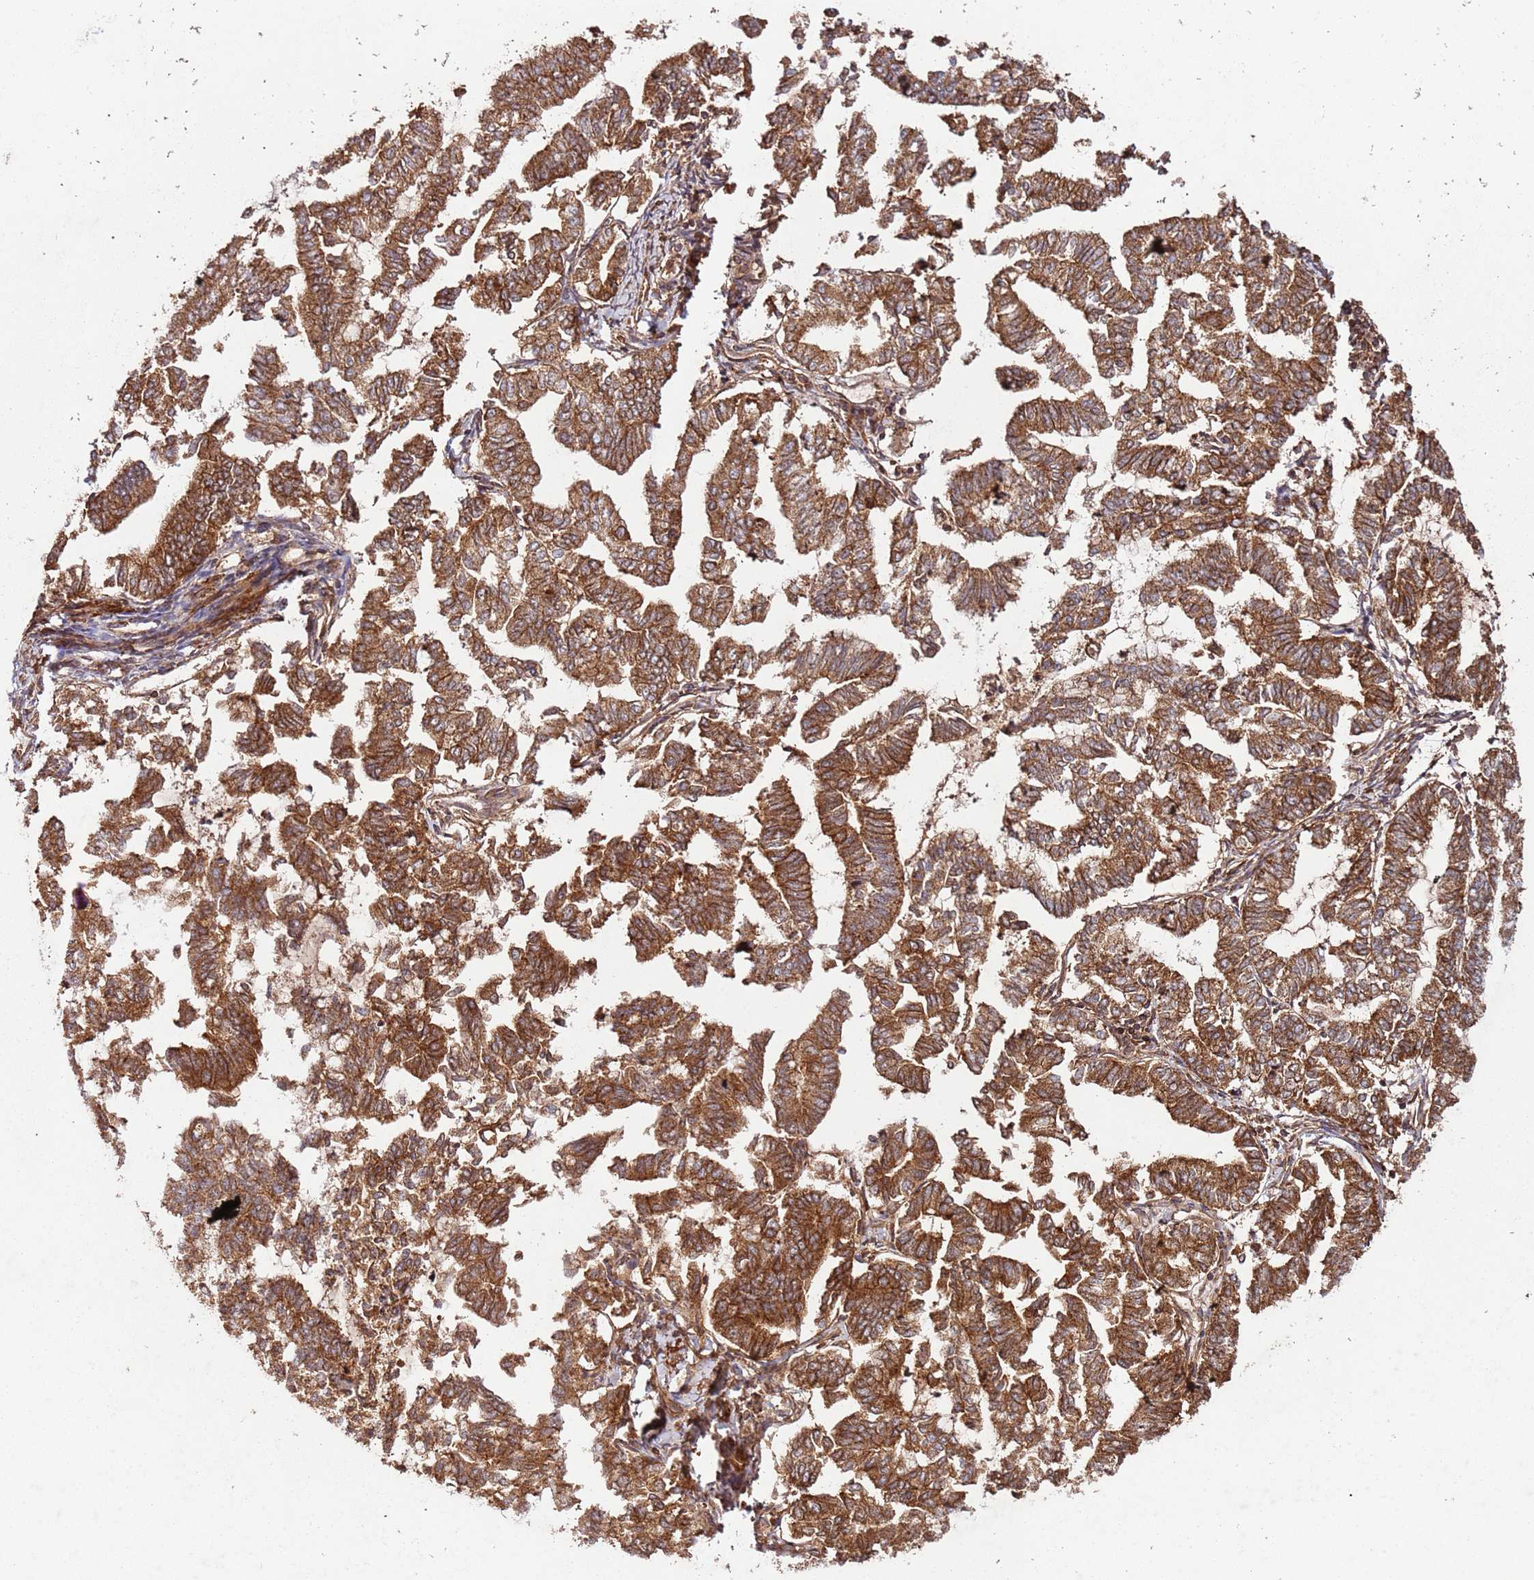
{"staining": {"intensity": "strong", "quantity": ">75%", "location": "cytoplasmic/membranous"}, "tissue": "endometrial cancer", "cell_type": "Tumor cells", "image_type": "cancer", "snomed": [{"axis": "morphology", "description": "Adenocarcinoma, NOS"}, {"axis": "topography", "description": "Endometrium"}], "caption": "Strong cytoplasmic/membranous protein expression is seen in approximately >75% of tumor cells in endometrial cancer (adenocarcinoma).", "gene": "FAM186A", "patient": {"sex": "female", "age": 79}}